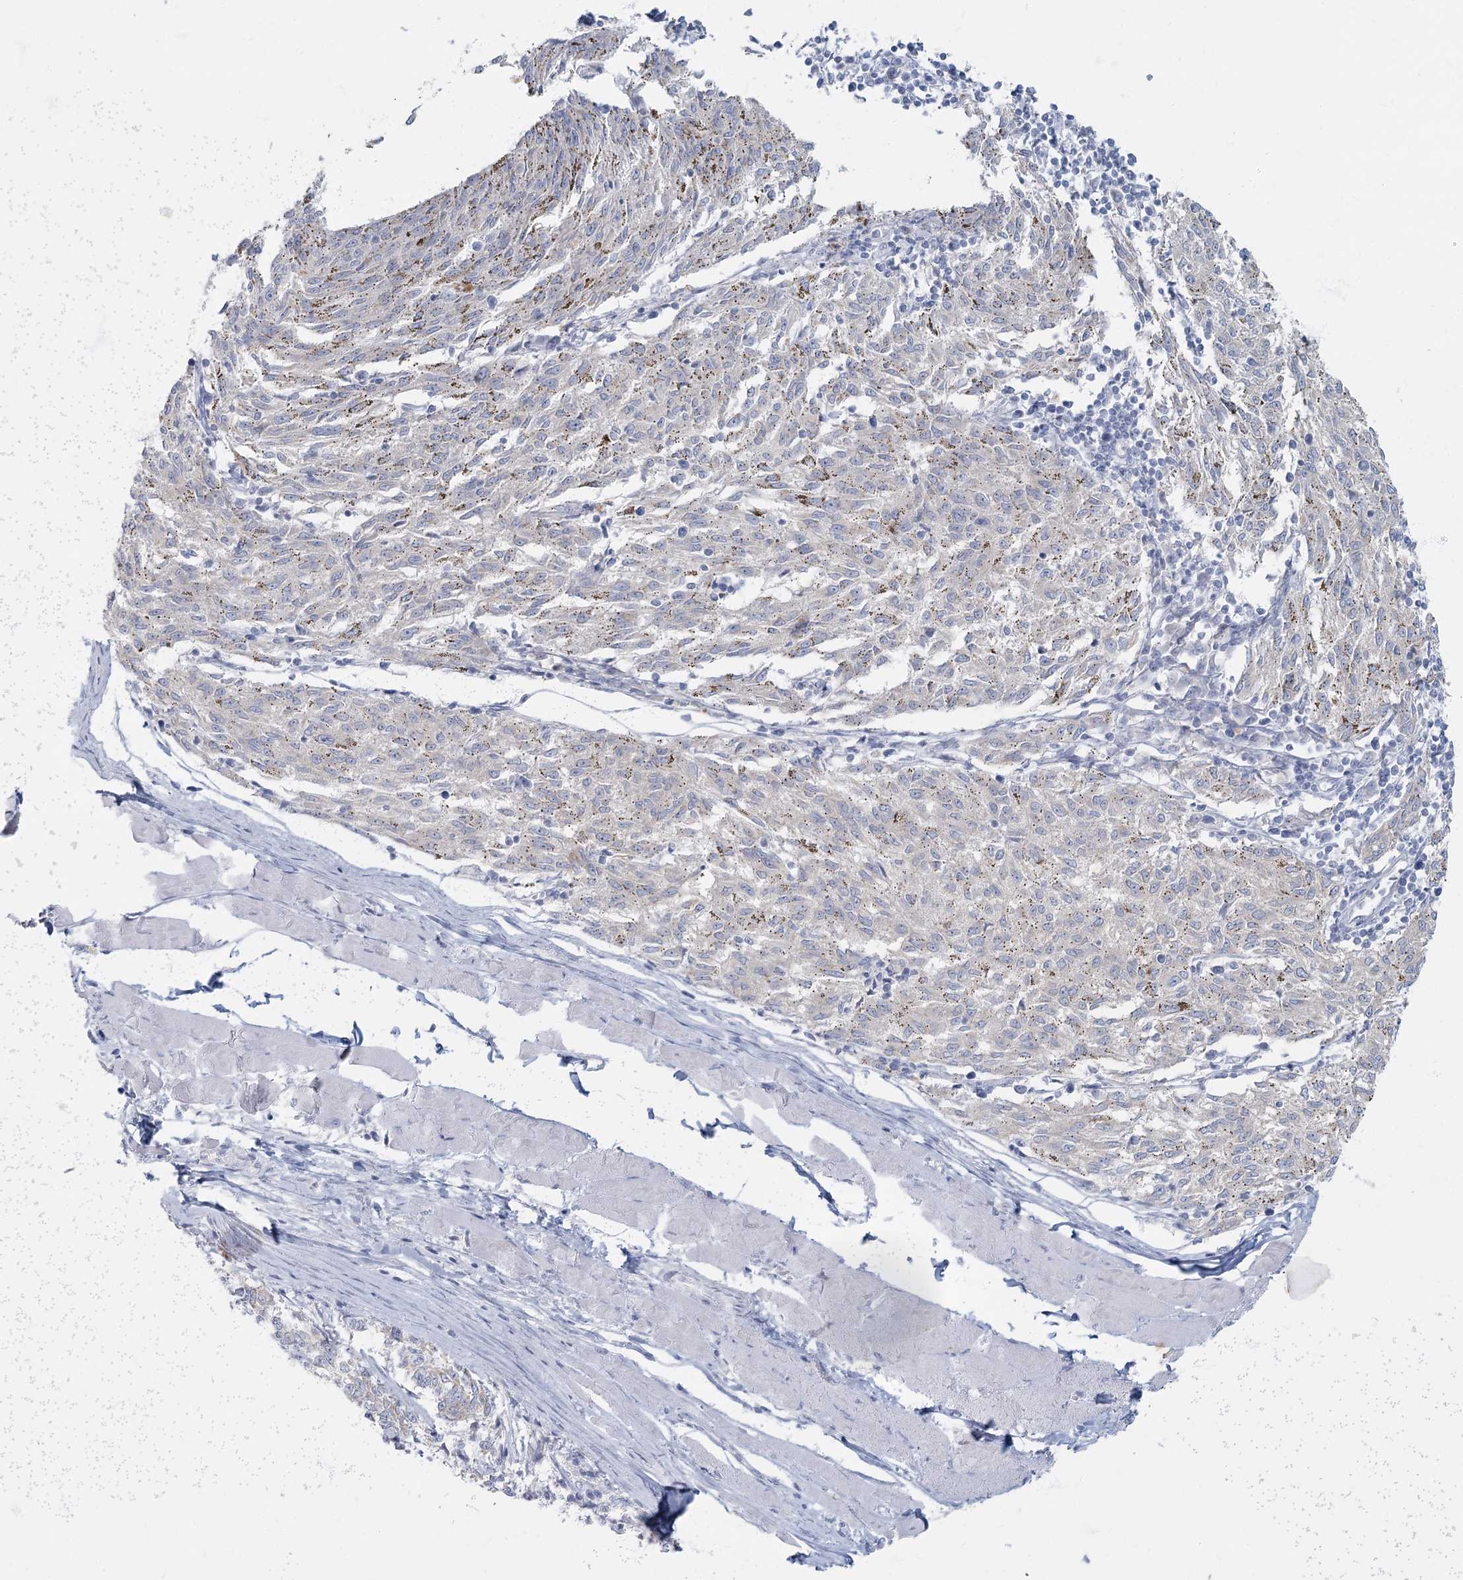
{"staining": {"intensity": "negative", "quantity": "none", "location": "none"}, "tissue": "melanoma", "cell_type": "Tumor cells", "image_type": "cancer", "snomed": [{"axis": "morphology", "description": "Malignant melanoma, NOS"}, {"axis": "topography", "description": "Skin"}], "caption": "A high-resolution micrograph shows immunohistochemistry (IHC) staining of melanoma, which displays no significant positivity in tumor cells. Brightfield microscopy of IHC stained with DAB (3,3'-diaminobenzidine) (brown) and hematoxylin (blue), captured at high magnification.", "gene": "FAM110C", "patient": {"sex": "female", "age": 72}}